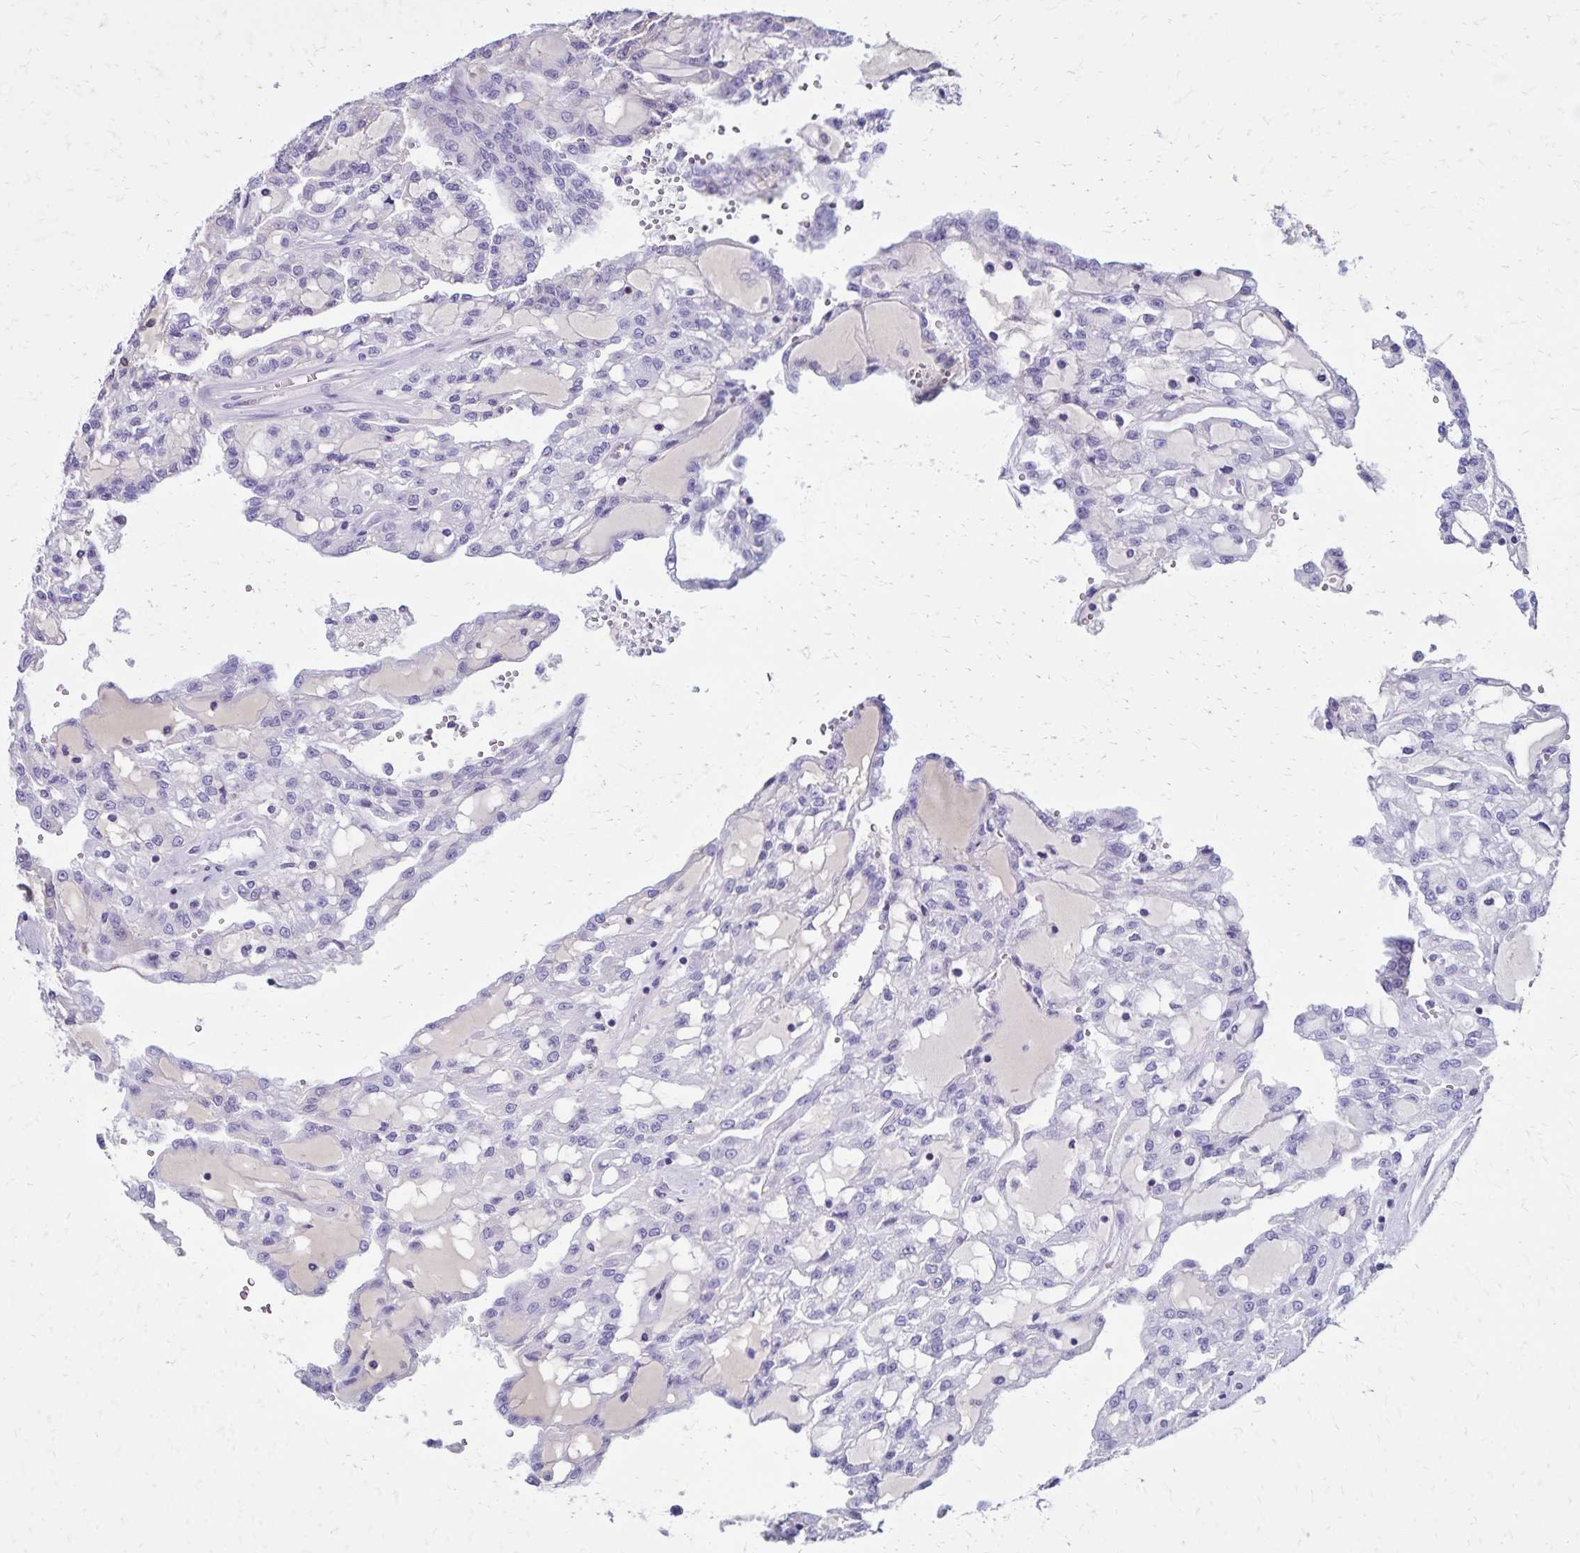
{"staining": {"intensity": "negative", "quantity": "none", "location": "none"}, "tissue": "renal cancer", "cell_type": "Tumor cells", "image_type": "cancer", "snomed": [{"axis": "morphology", "description": "Adenocarcinoma, NOS"}, {"axis": "topography", "description": "Kidney"}], "caption": "Immunohistochemistry (IHC) photomicrograph of neoplastic tissue: adenocarcinoma (renal) stained with DAB (3,3'-diaminobenzidine) displays no significant protein staining in tumor cells. The staining was performed using DAB to visualize the protein expression in brown, while the nuclei were stained in blue with hematoxylin (Magnification: 20x).", "gene": "CD27", "patient": {"sex": "male", "age": 63}}